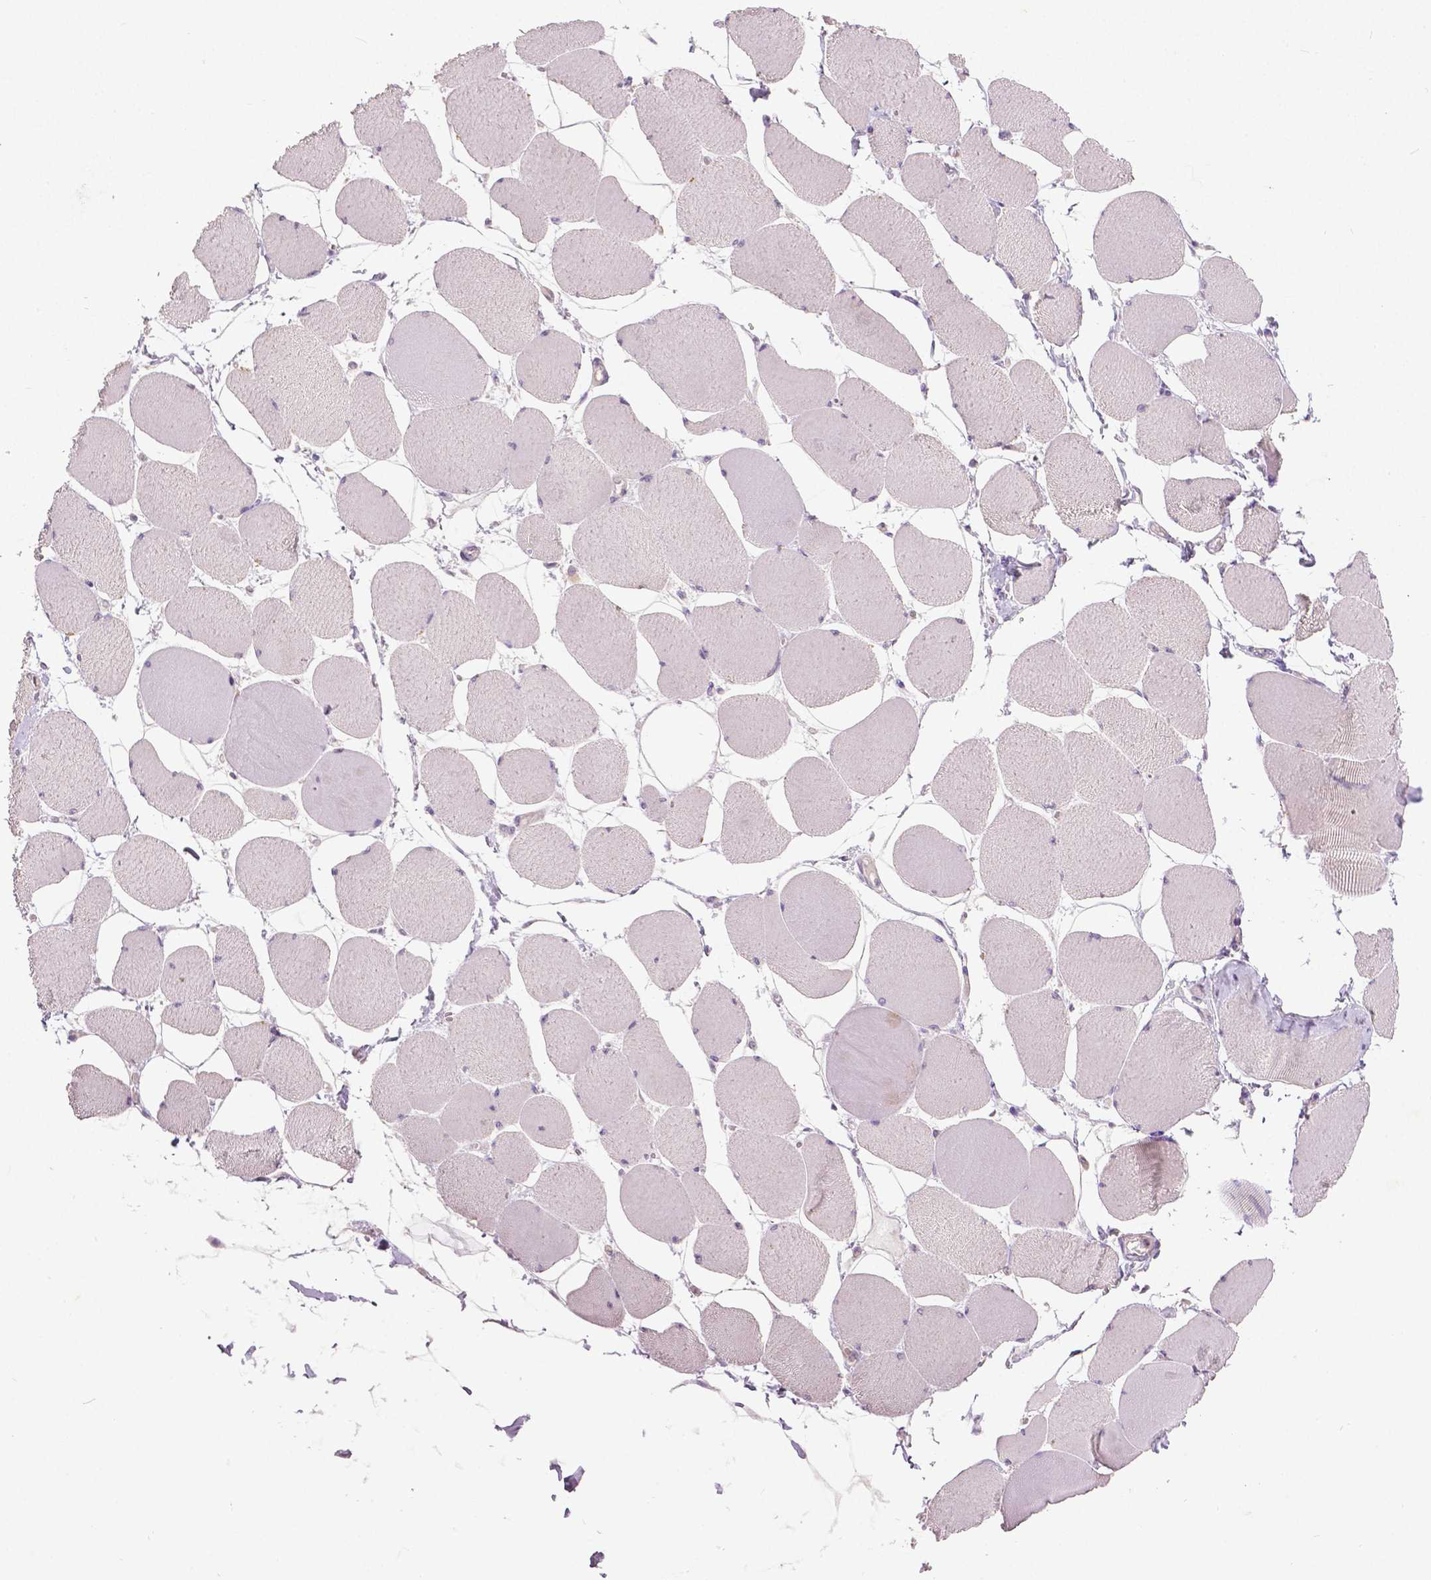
{"staining": {"intensity": "negative", "quantity": "none", "location": "none"}, "tissue": "skeletal muscle", "cell_type": "Myocytes", "image_type": "normal", "snomed": [{"axis": "morphology", "description": "Normal tissue, NOS"}, {"axis": "topography", "description": "Skeletal muscle"}], "caption": "Micrograph shows no protein expression in myocytes of normal skeletal muscle. (DAB IHC with hematoxylin counter stain).", "gene": "FOXA1", "patient": {"sex": "female", "age": 75}}